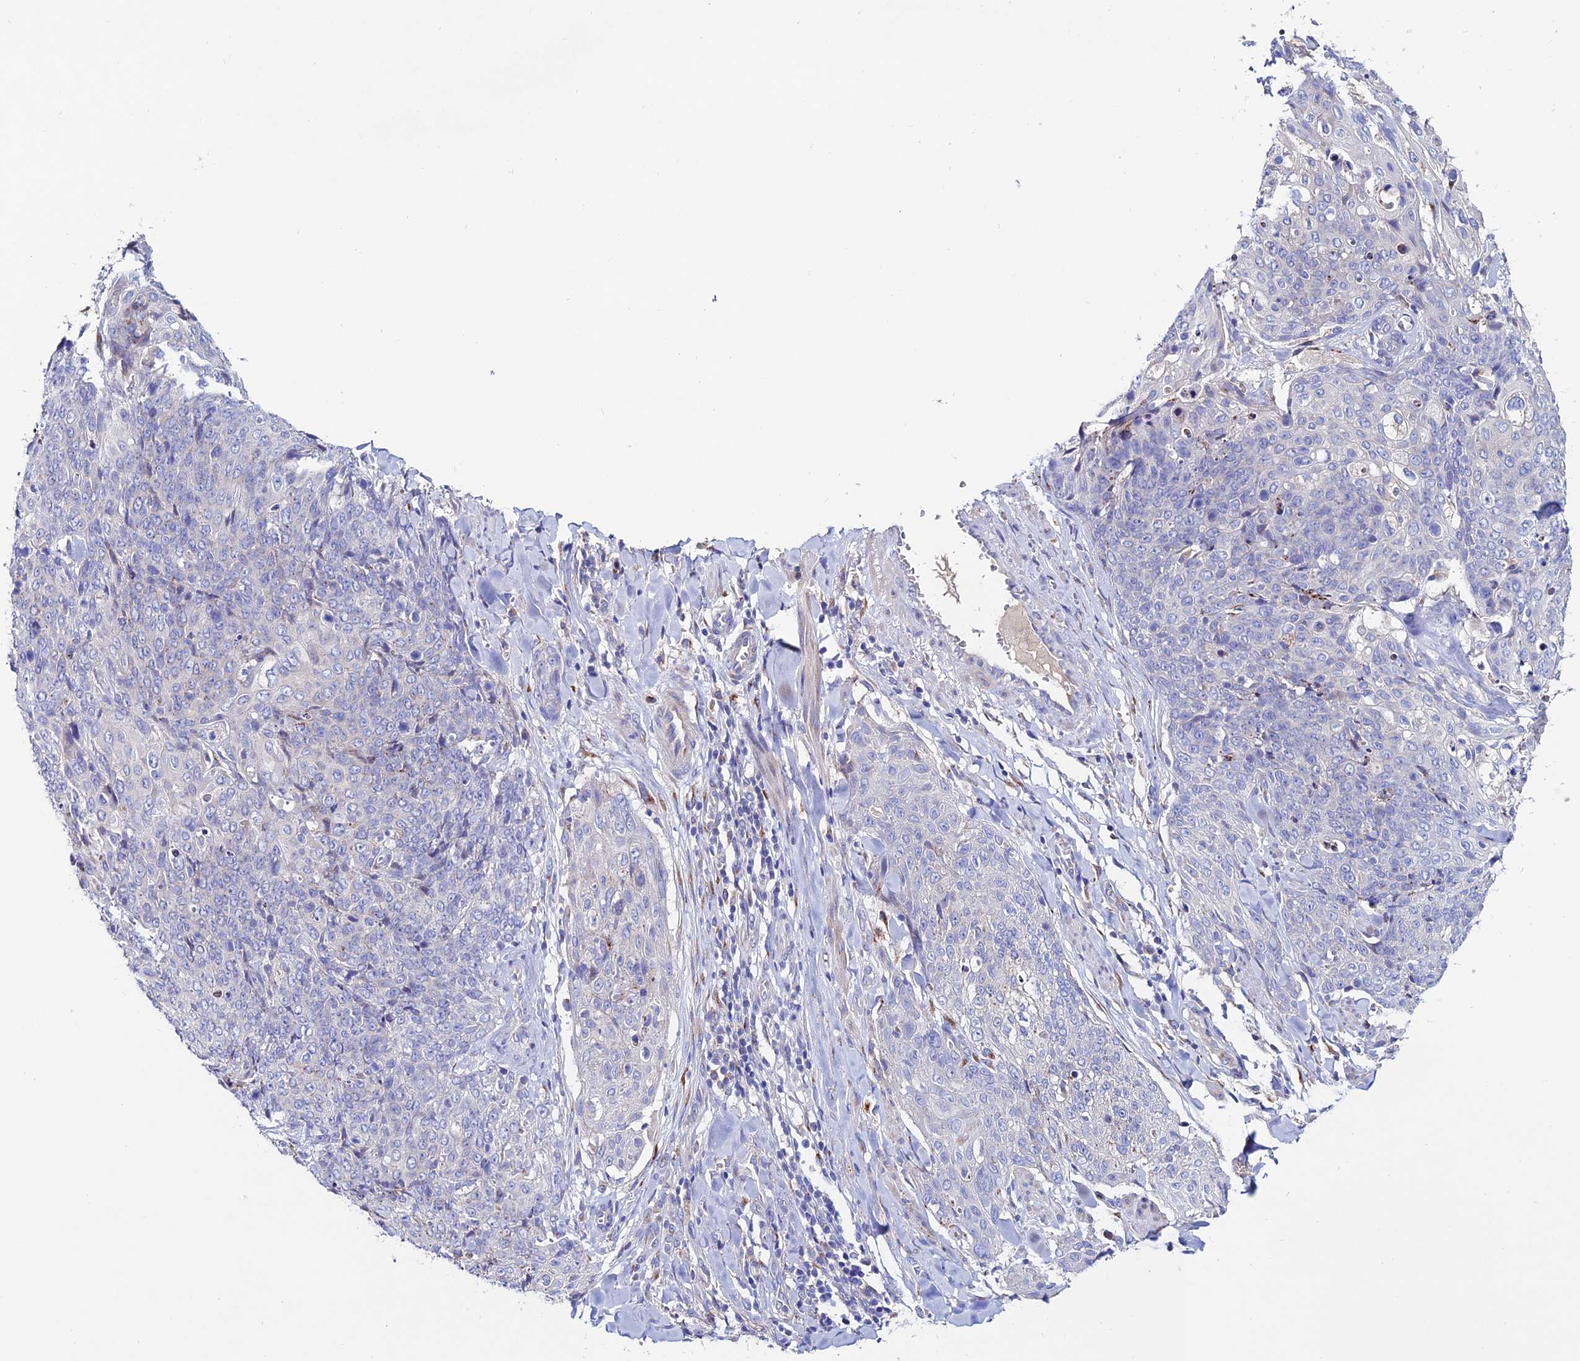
{"staining": {"intensity": "negative", "quantity": "none", "location": "none"}, "tissue": "skin cancer", "cell_type": "Tumor cells", "image_type": "cancer", "snomed": [{"axis": "morphology", "description": "Squamous cell carcinoma, NOS"}, {"axis": "topography", "description": "Skin"}, {"axis": "topography", "description": "Vulva"}], "caption": "IHC histopathology image of neoplastic tissue: skin cancer stained with DAB exhibits no significant protein expression in tumor cells.", "gene": "OR51Q1", "patient": {"sex": "female", "age": 85}}